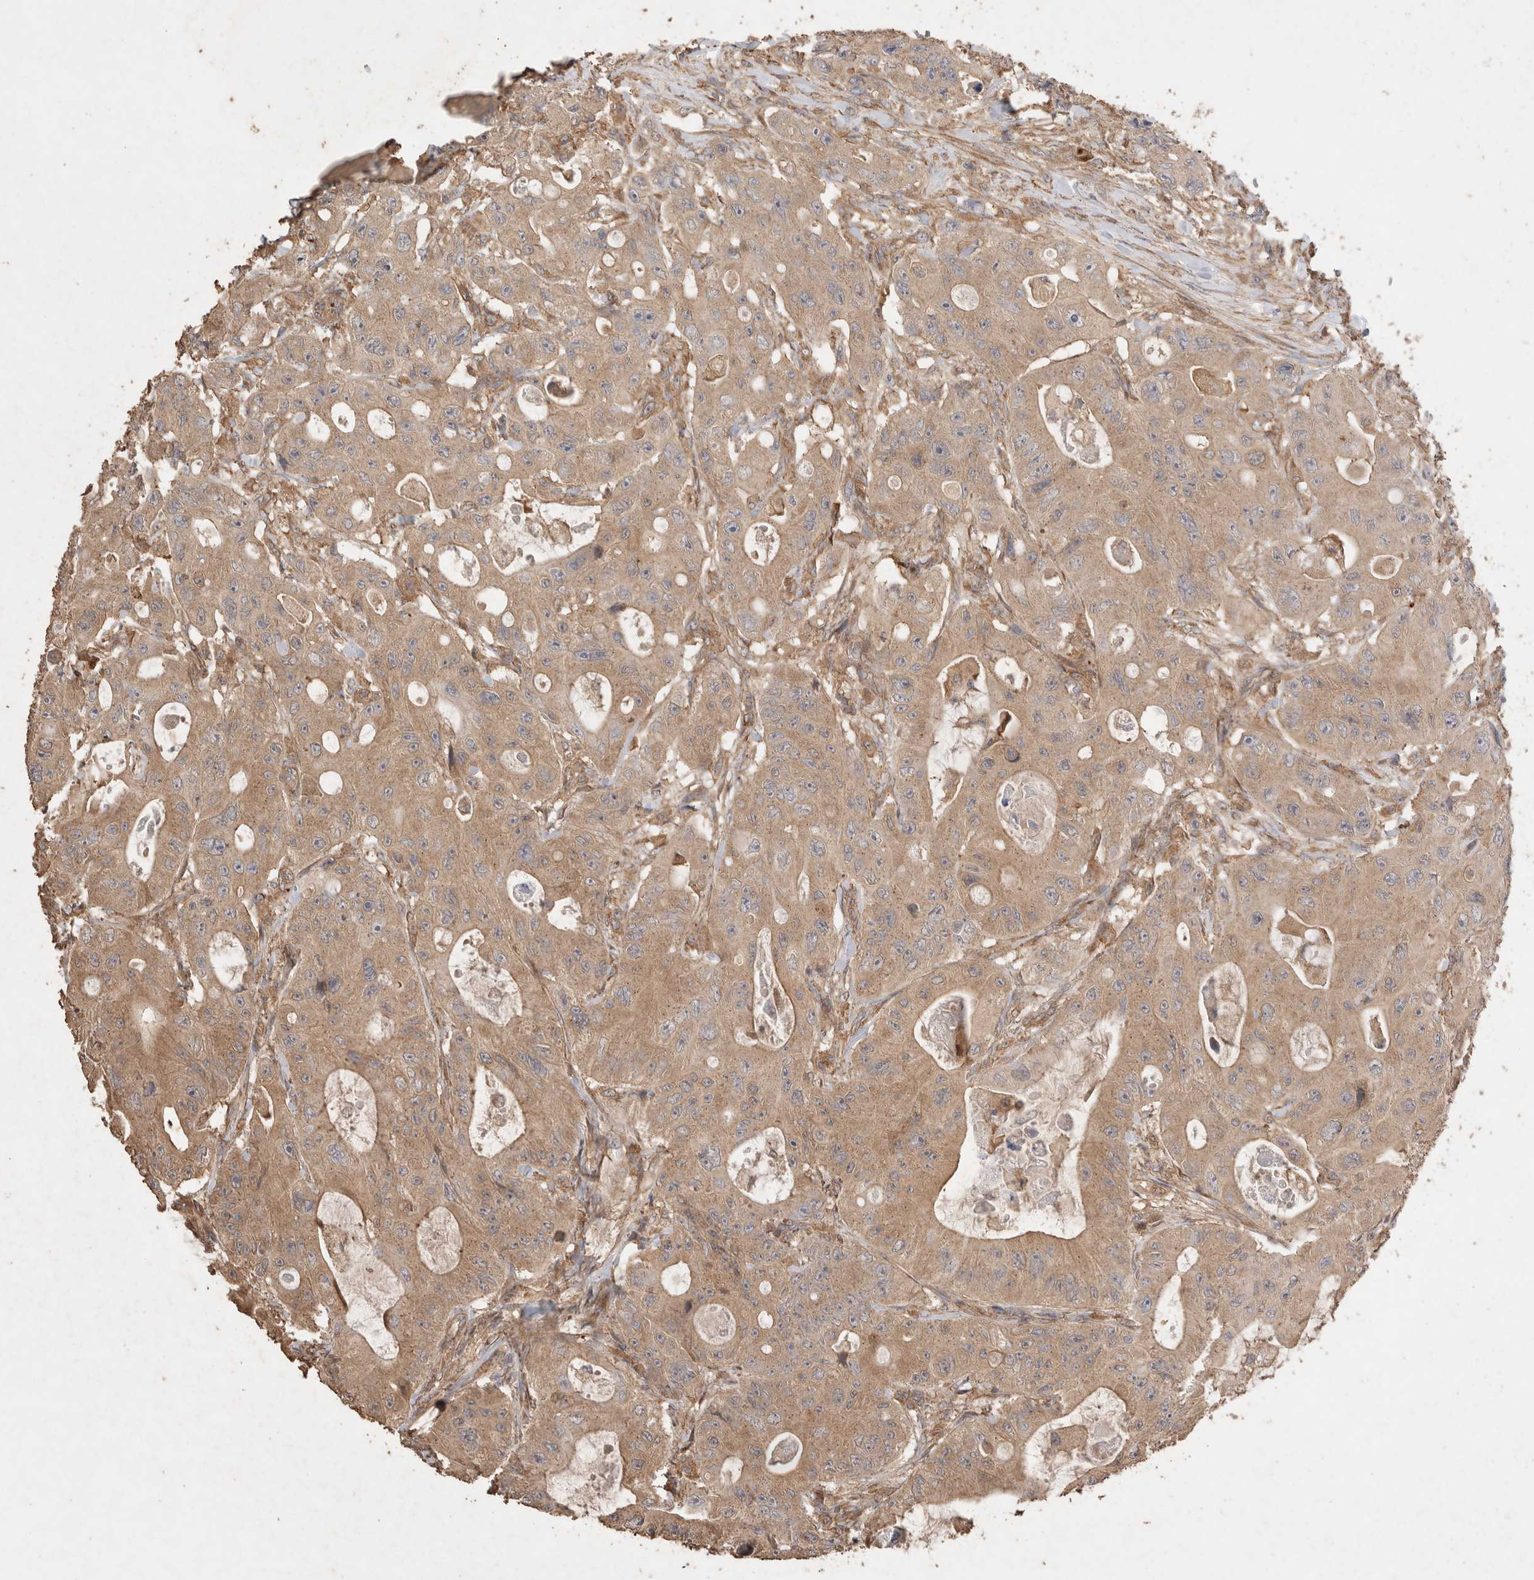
{"staining": {"intensity": "moderate", "quantity": ">75%", "location": "cytoplasmic/membranous"}, "tissue": "colorectal cancer", "cell_type": "Tumor cells", "image_type": "cancer", "snomed": [{"axis": "morphology", "description": "Adenocarcinoma, NOS"}, {"axis": "topography", "description": "Colon"}], "caption": "About >75% of tumor cells in human colorectal adenocarcinoma display moderate cytoplasmic/membranous protein positivity as visualized by brown immunohistochemical staining.", "gene": "SNX31", "patient": {"sex": "female", "age": 46}}